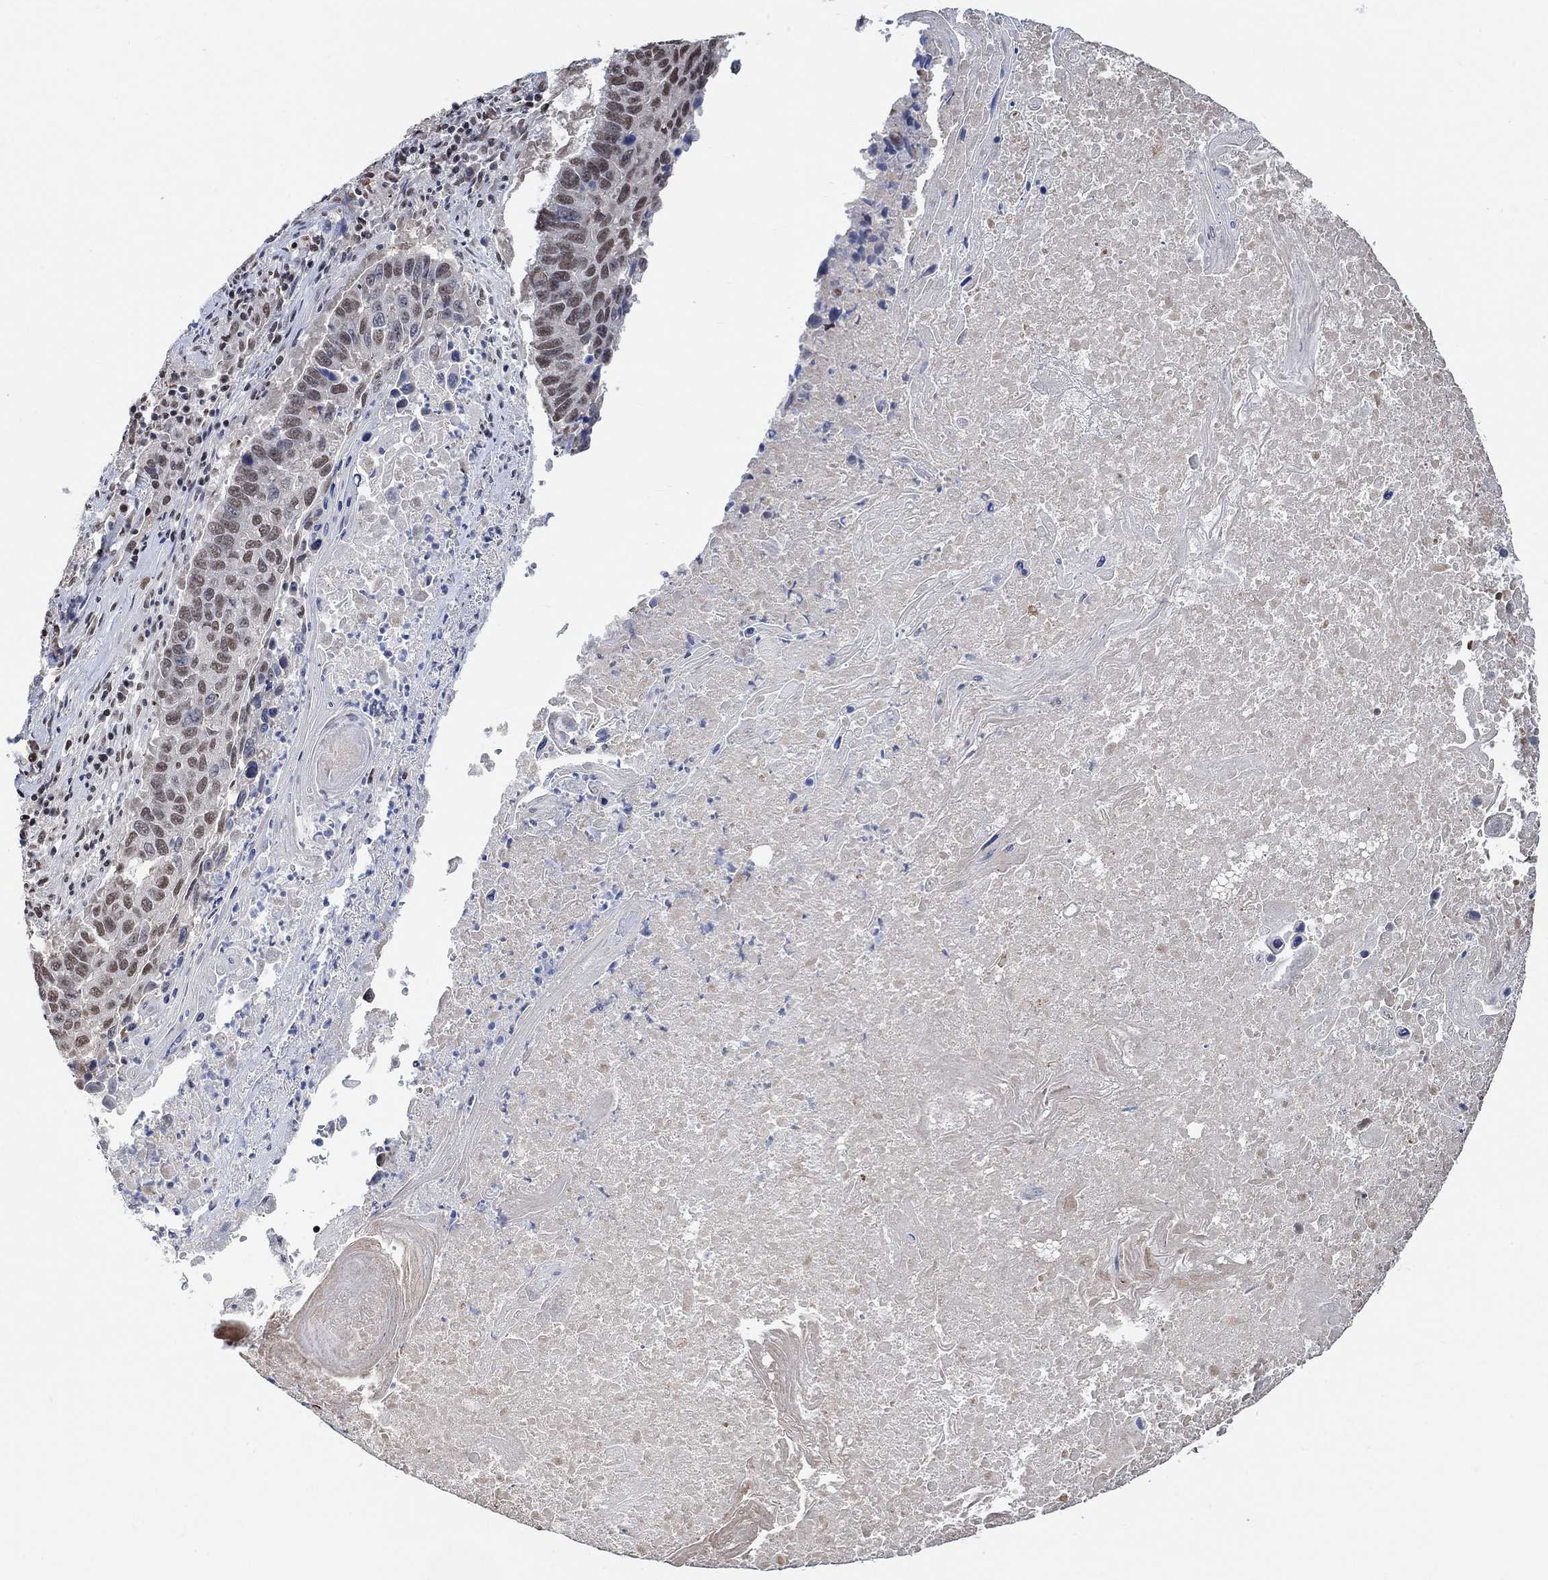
{"staining": {"intensity": "moderate", "quantity": "25%-75%", "location": "nuclear"}, "tissue": "lung cancer", "cell_type": "Tumor cells", "image_type": "cancer", "snomed": [{"axis": "morphology", "description": "Squamous cell carcinoma, NOS"}, {"axis": "topography", "description": "Lung"}], "caption": "Squamous cell carcinoma (lung) stained with DAB immunohistochemistry exhibits medium levels of moderate nuclear staining in approximately 25%-75% of tumor cells. The protein of interest is shown in brown color, while the nuclei are stained blue.", "gene": "USP39", "patient": {"sex": "male", "age": 73}}